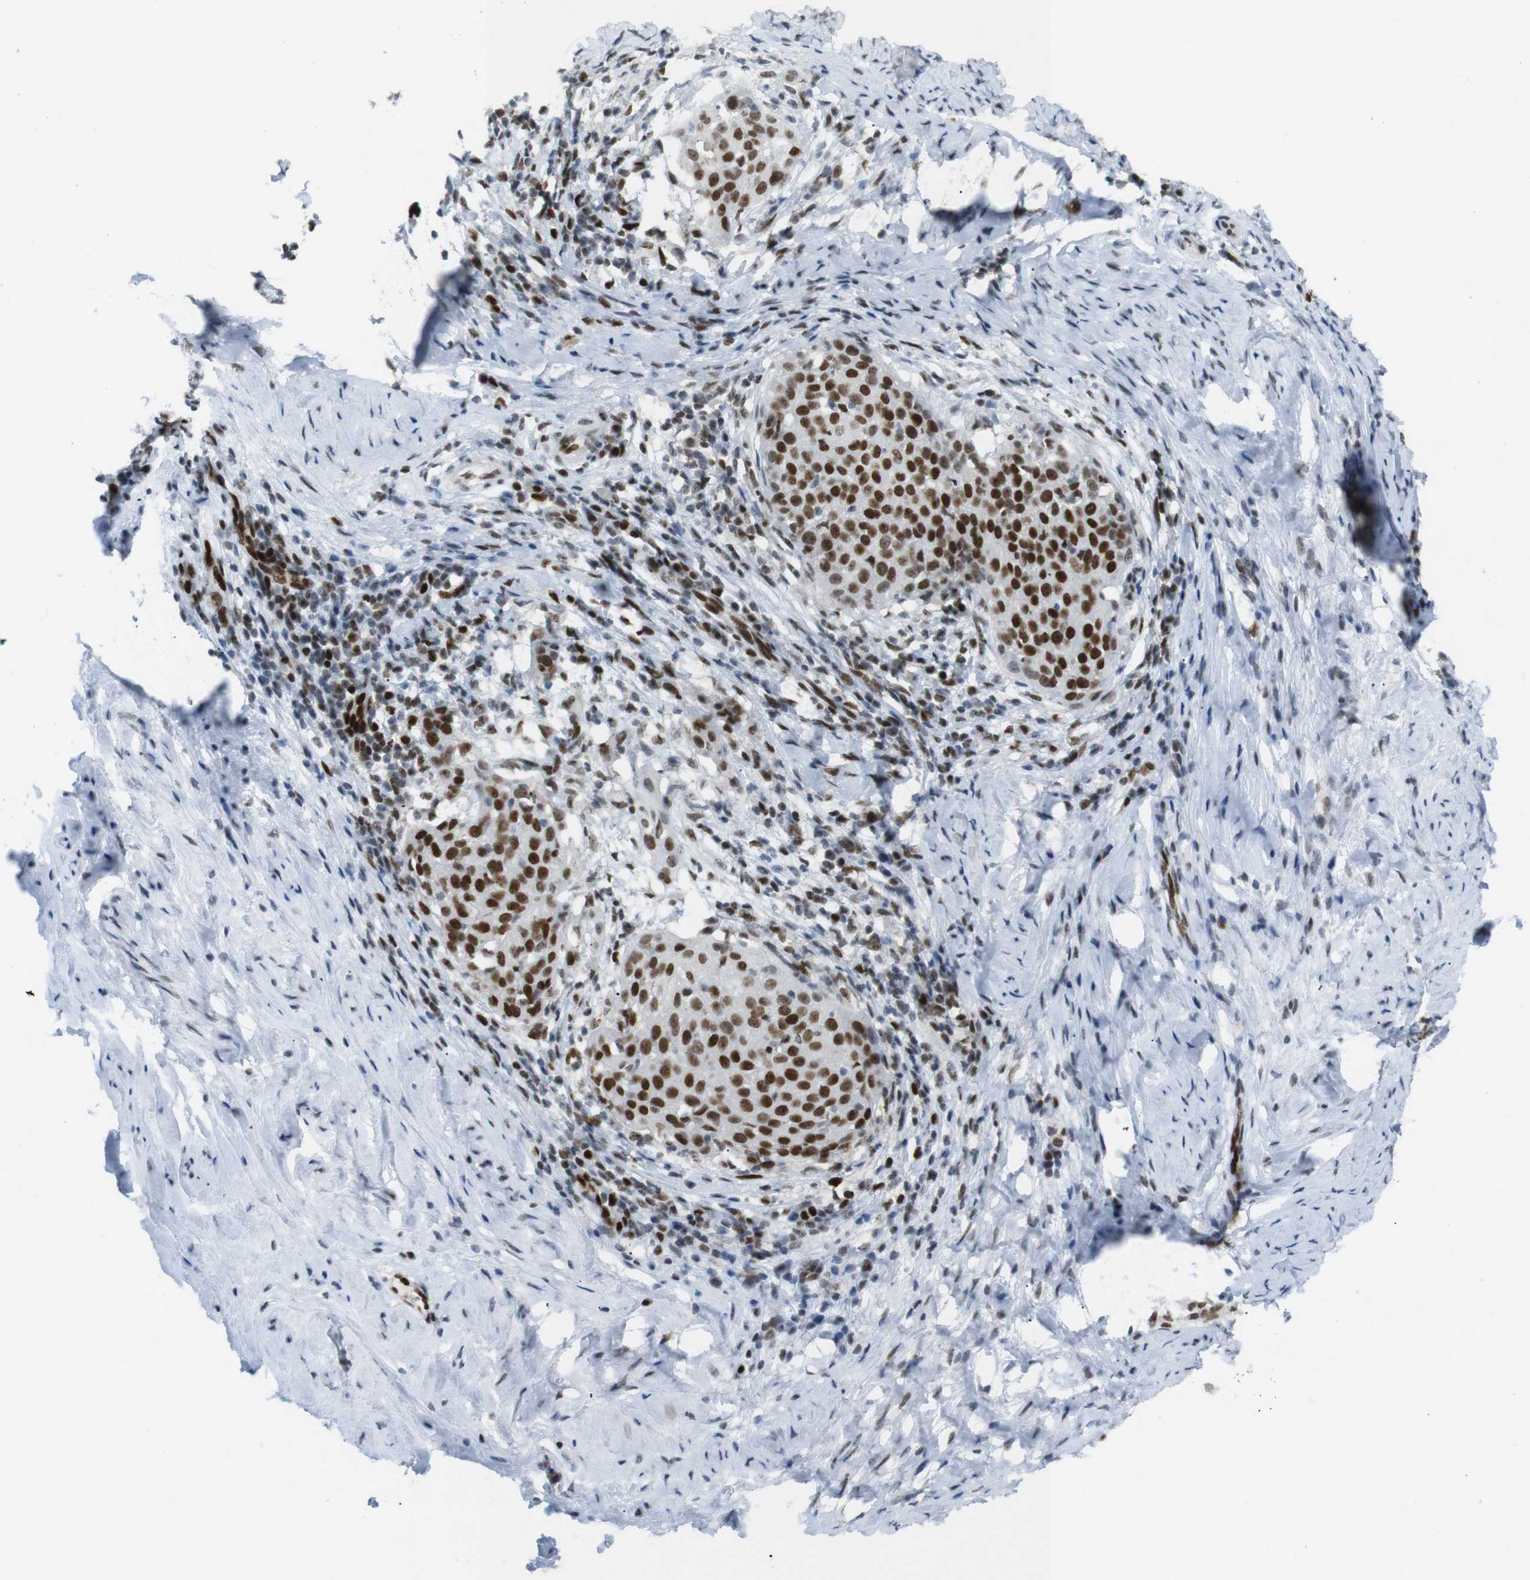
{"staining": {"intensity": "strong", "quantity": ">75%", "location": "nuclear"}, "tissue": "cervical cancer", "cell_type": "Tumor cells", "image_type": "cancer", "snomed": [{"axis": "morphology", "description": "Squamous cell carcinoma, NOS"}, {"axis": "topography", "description": "Cervix"}], "caption": "This histopathology image shows immunohistochemistry staining of cervical cancer, with high strong nuclear staining in approximately >75% of tumor cells.", "gene": "RIOX2", "patient": {"sex": "female", "age": 51}}